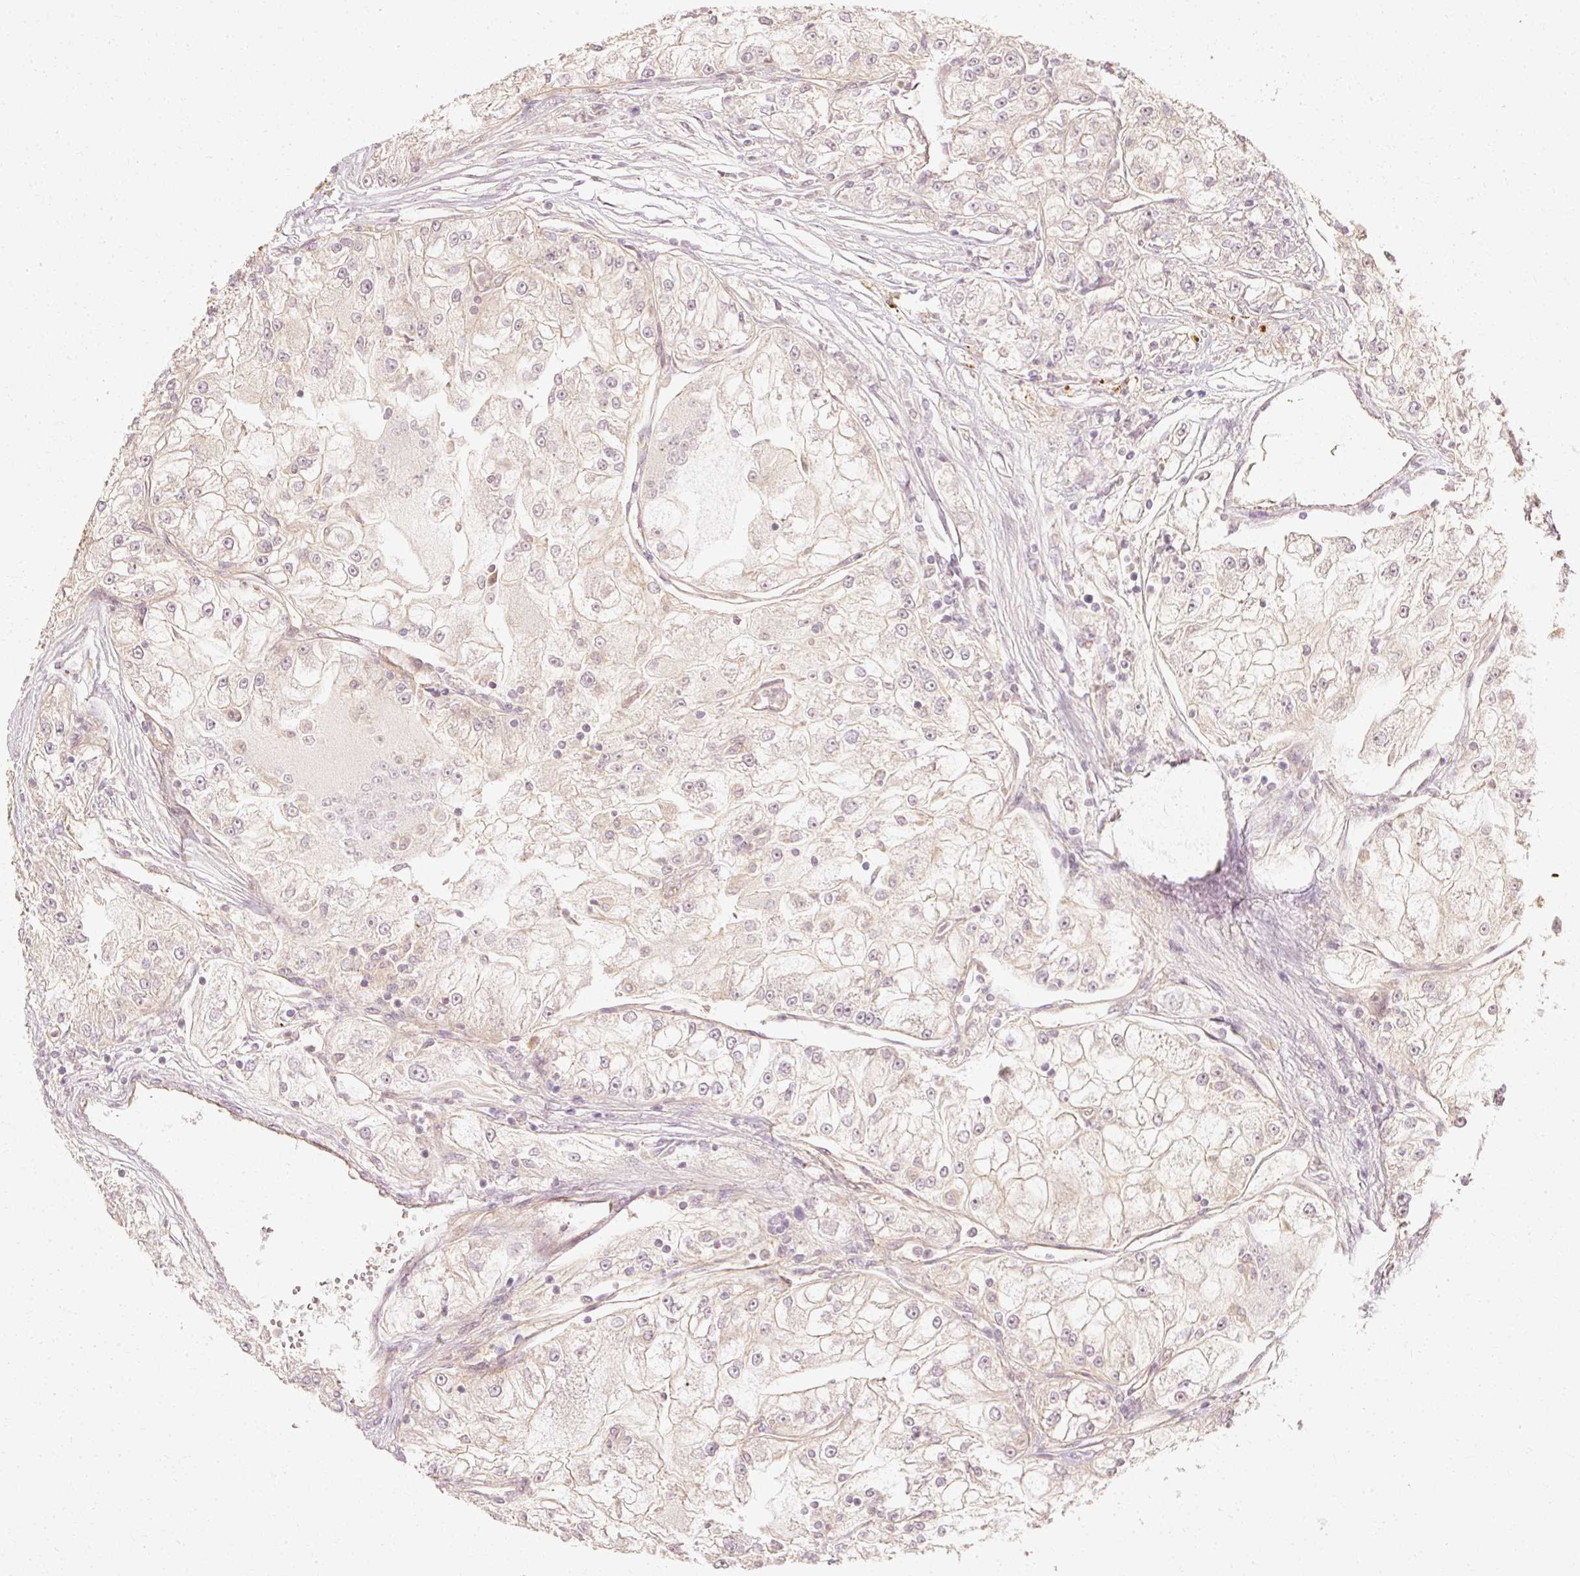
{"staining": {"intensity": "negative", "quantity": "none", "location": "none"}, "tissue": "renal cancer", "cell_type": "Tumor cells", "image_type": "cancer", "snomed": [{"axis": "morphology", "description": "Adenocarcinoma, NOS"}, {"axis": "topography", "description": "Kidney"}], "caption": "This is a histopathology image of immunohistochemistry (IHC) staining of renal cancer, which shows no expression in tumor cells.", "gene": "GNAQ", "patient": {"sex": "female", "age": 72}}